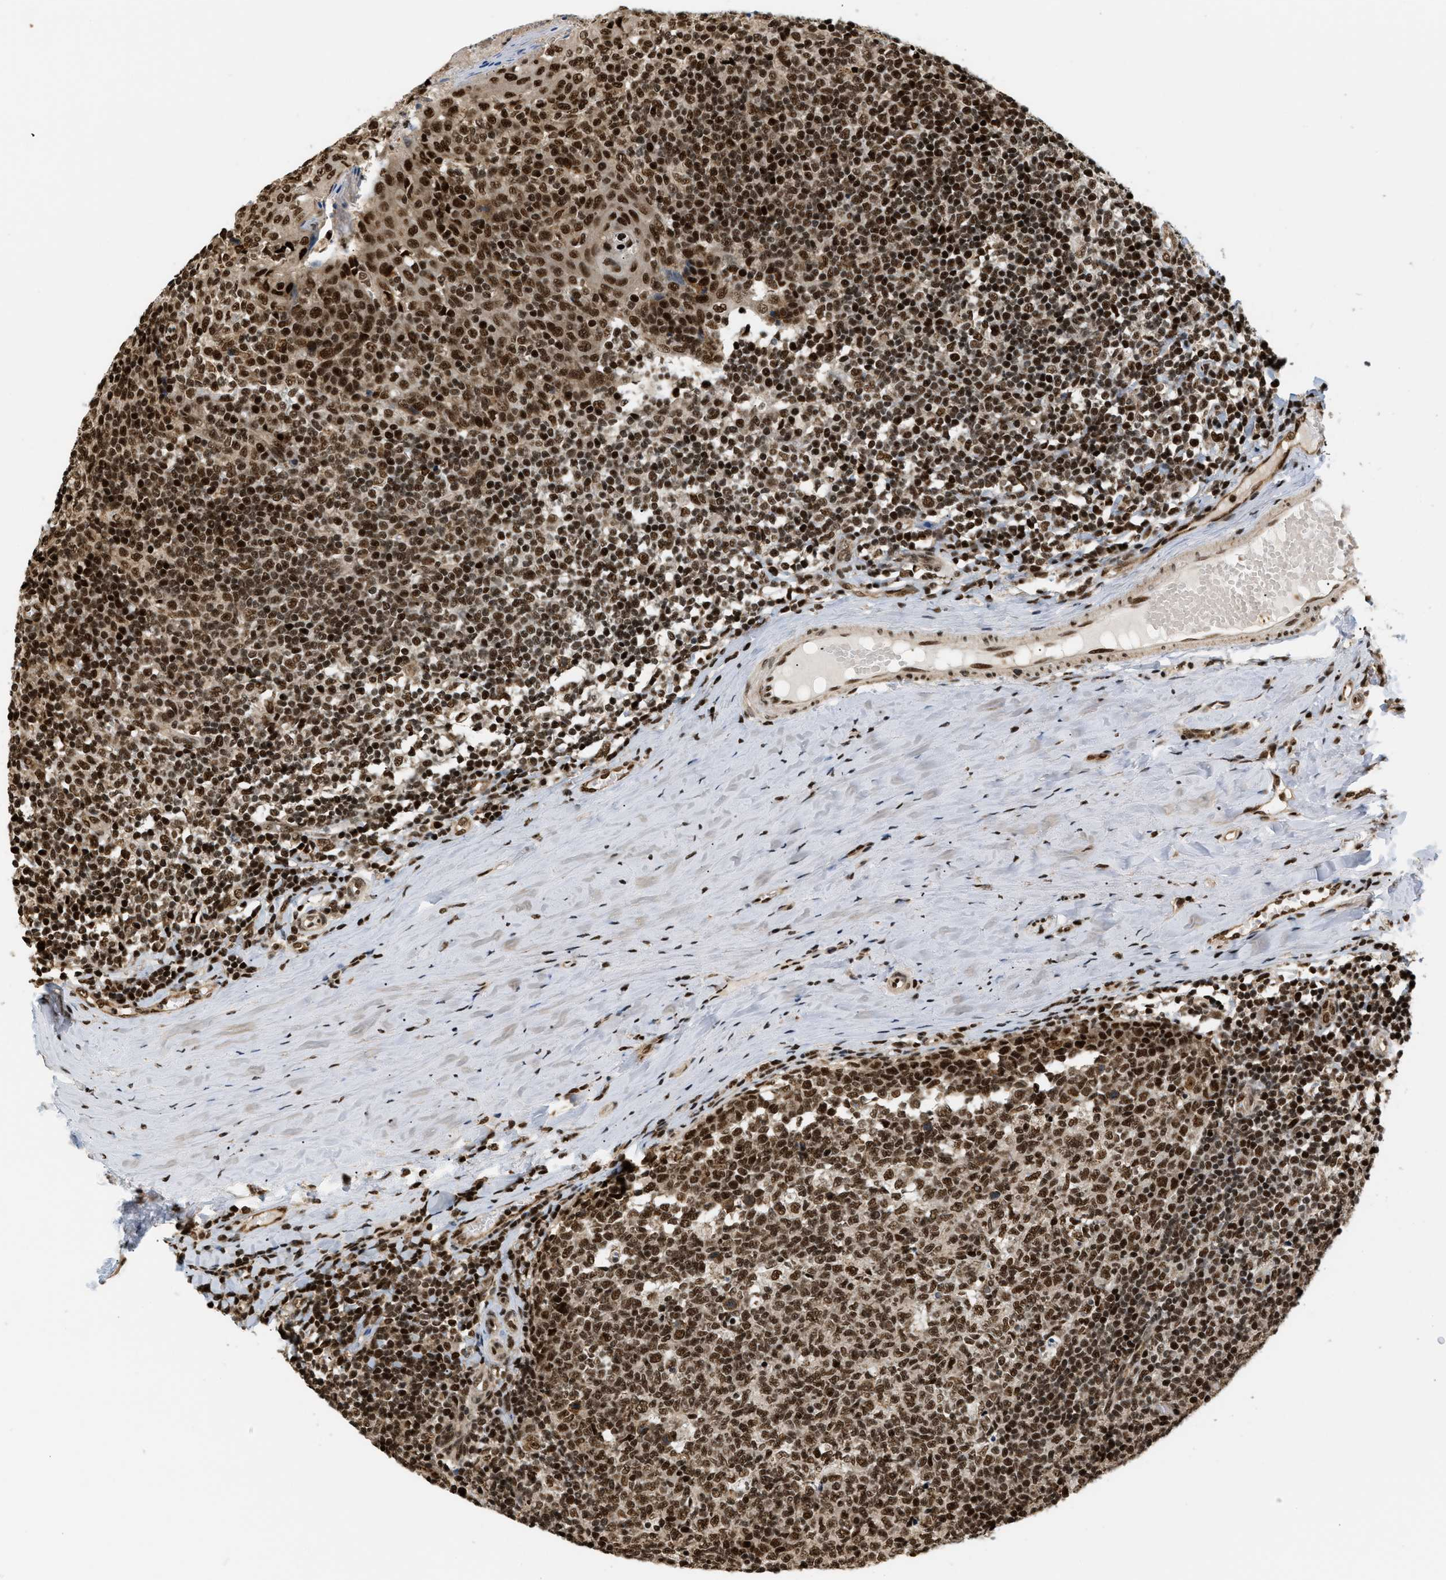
{"staining": {"intensity": "strong", "quantity": ">75%", "location": "nuclear"}, "tissue": "tonsil", "cell_type": "Germinal center cells", "image_type": "normal", "snomed": [{"axis": "morphology", "description": "Normal tissue, NOS"}, {"axis": "topography", "description": "Tonsil"}], "caption": "IHC micrograph of normal tonsil stained for a protein (brown), which reveals high levels of strong nuclear staining in about >75% of germinal center cells.", "gene": "RBM5", "patient": {"sex": "female", "age": 19}}